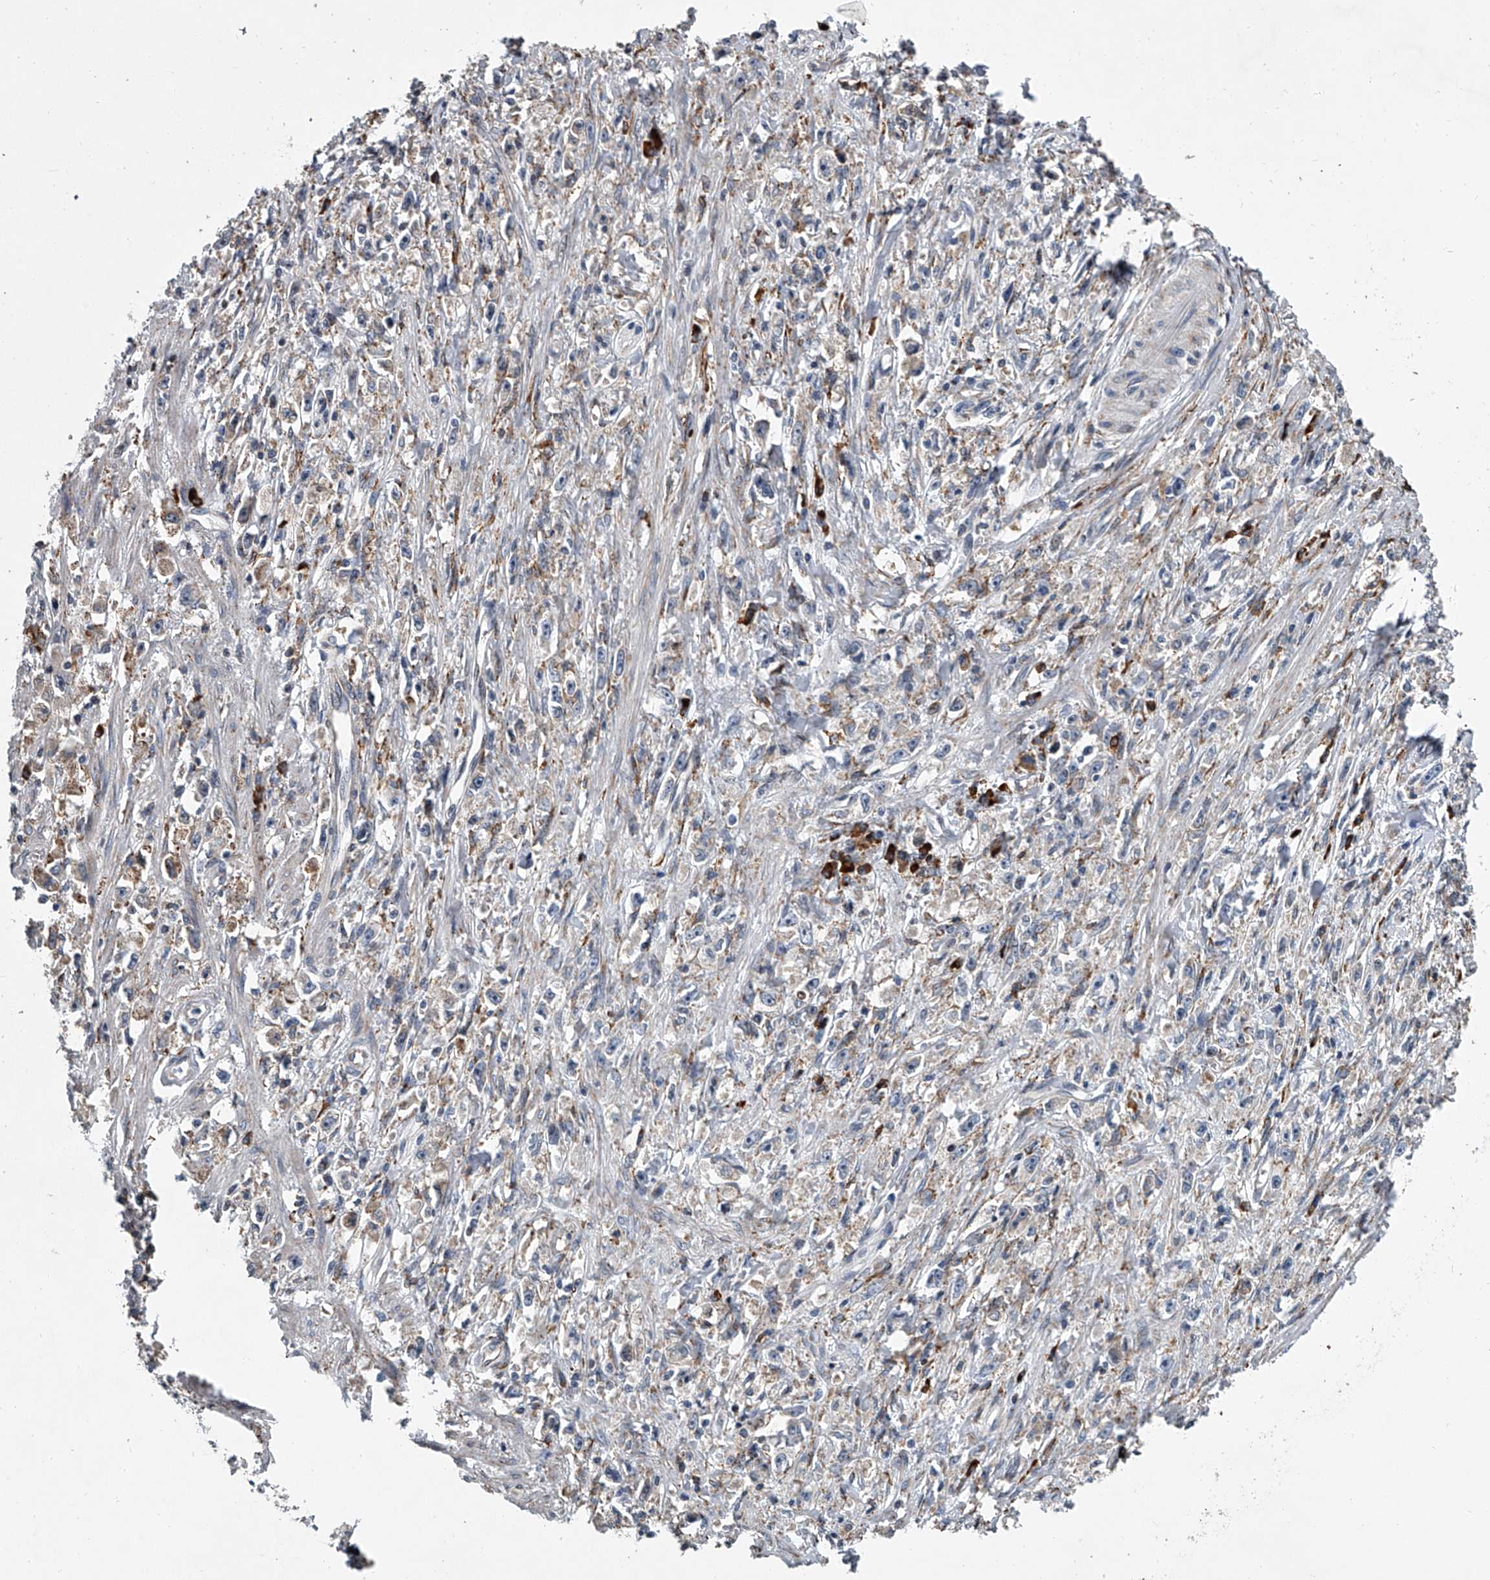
{"staining": {"intensity": "negative", "quantity": "none", "location": "none"}, "tissue": "stomach cancer", "cell_type": "Tumor cells", "image_type": "cancer", "snomed": [{"axis": "morphology", "description": "Adenocarcinoma, NOS"}, {"axis": "topography", "description": "Stomach"}], "caption": "There is no significant positivity in tumor cells of stomach adenocarcinoma. Brightfield microscopy of immunohistochemistry stained with DAB (3,3'-diaminobenzidine) (brown) and hematoxylin (blue), captured at high magnification.", "gene": "TMEM63C", "patient": {"sex": "female", "age": 59}}